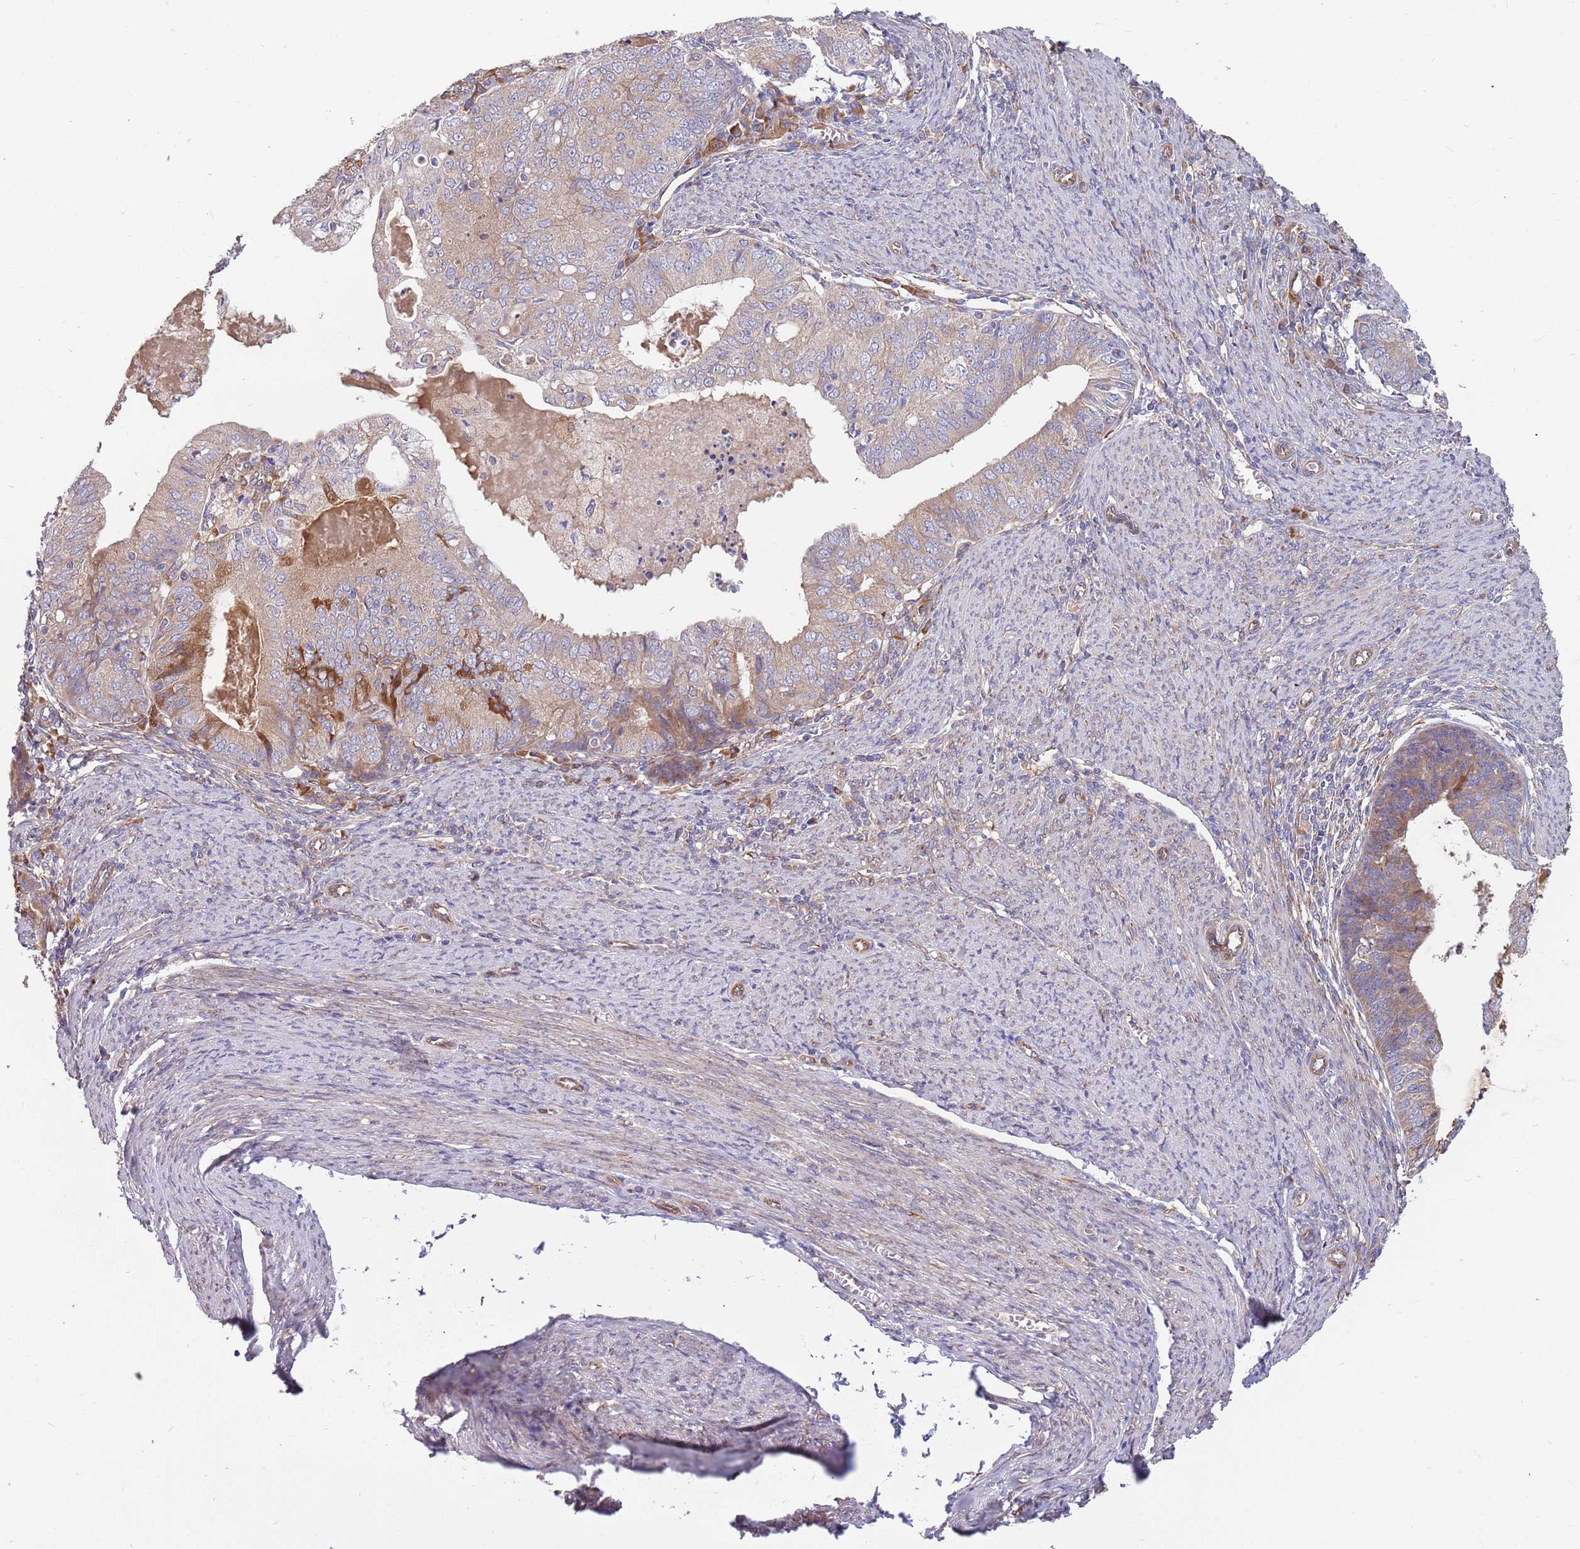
{"staining": {"intensity": "moderate", "quantity": ">75%", "location": "cytoplasmic/membranous"}, "tissue": "endometrial cancer", "cell_type": "Tumor cells", "image_type": "cancer", "snomed": [{"axis": "morphology", "description": "Adenocarcinoma, NOS"}, {"axis": "topography", "description": "Endometrium"}], "caption": "Endometrial cancer tissue displays moderate cytoplasmic/membranous expression in about >75% of tumor cells, visualized by immunohistochemistry.", "gene": "ARMCX6", "patient": {"sex": "female", "age": 57}}